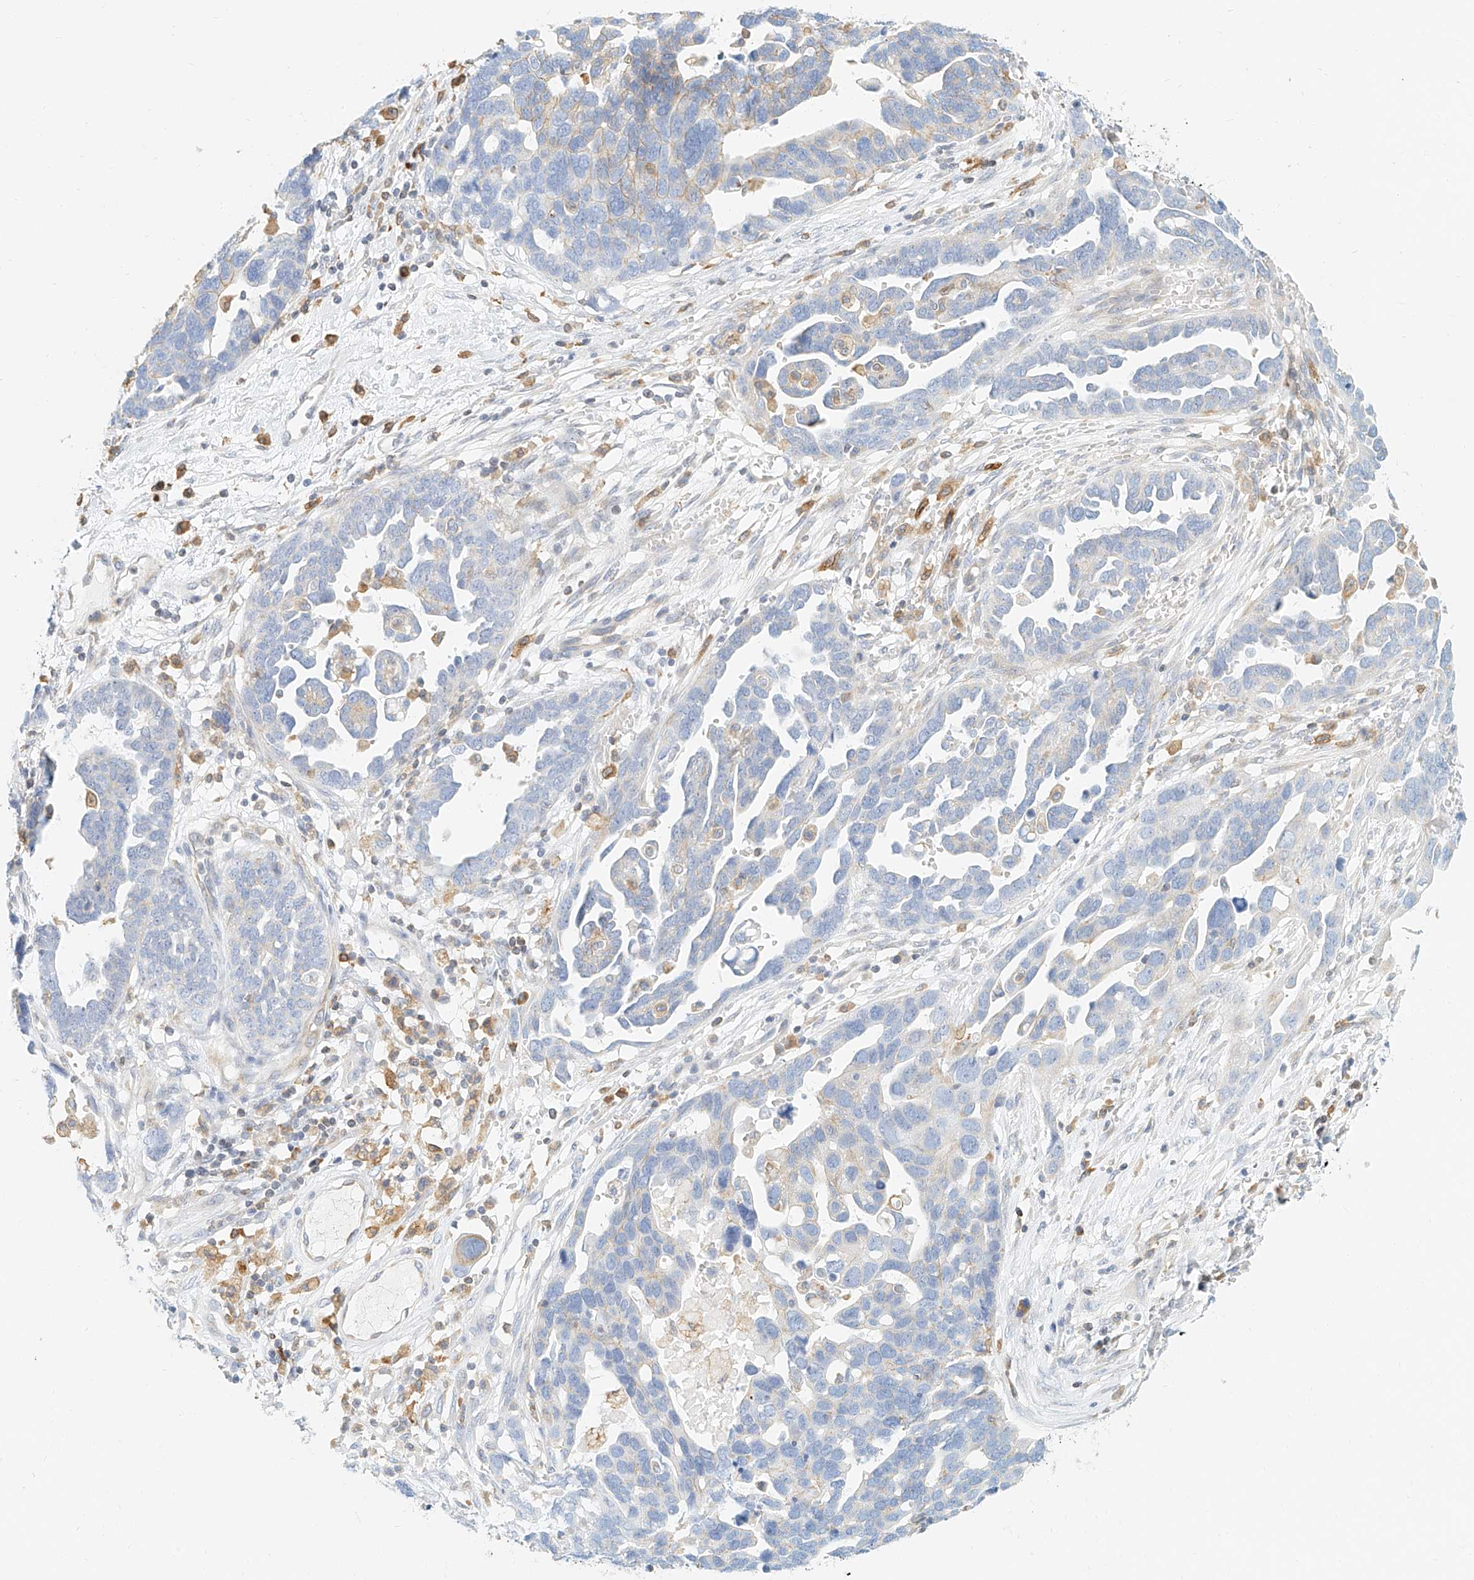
{"staining": {"intensity": "negative", "quantity": "none", "location": "none"}, "tissue": "ovarian cancer", "cell_type": "Tumor cells", "image_type": "cancer", "snomed": [{"axis": "morphology", "description": "Cystadenocarcinoma, serous, NOS"}, {"axis": "topography", "description": "Ovary"}], "caption": "DAB (3,3'-diaminobenzidine) immunohistochemical staining of serous cystadenocarcinoma (ovarian) shows no significant positivity in tumor cells.", "gene": "DHRS7", "patient": {"sex": "female", "age": 54}}